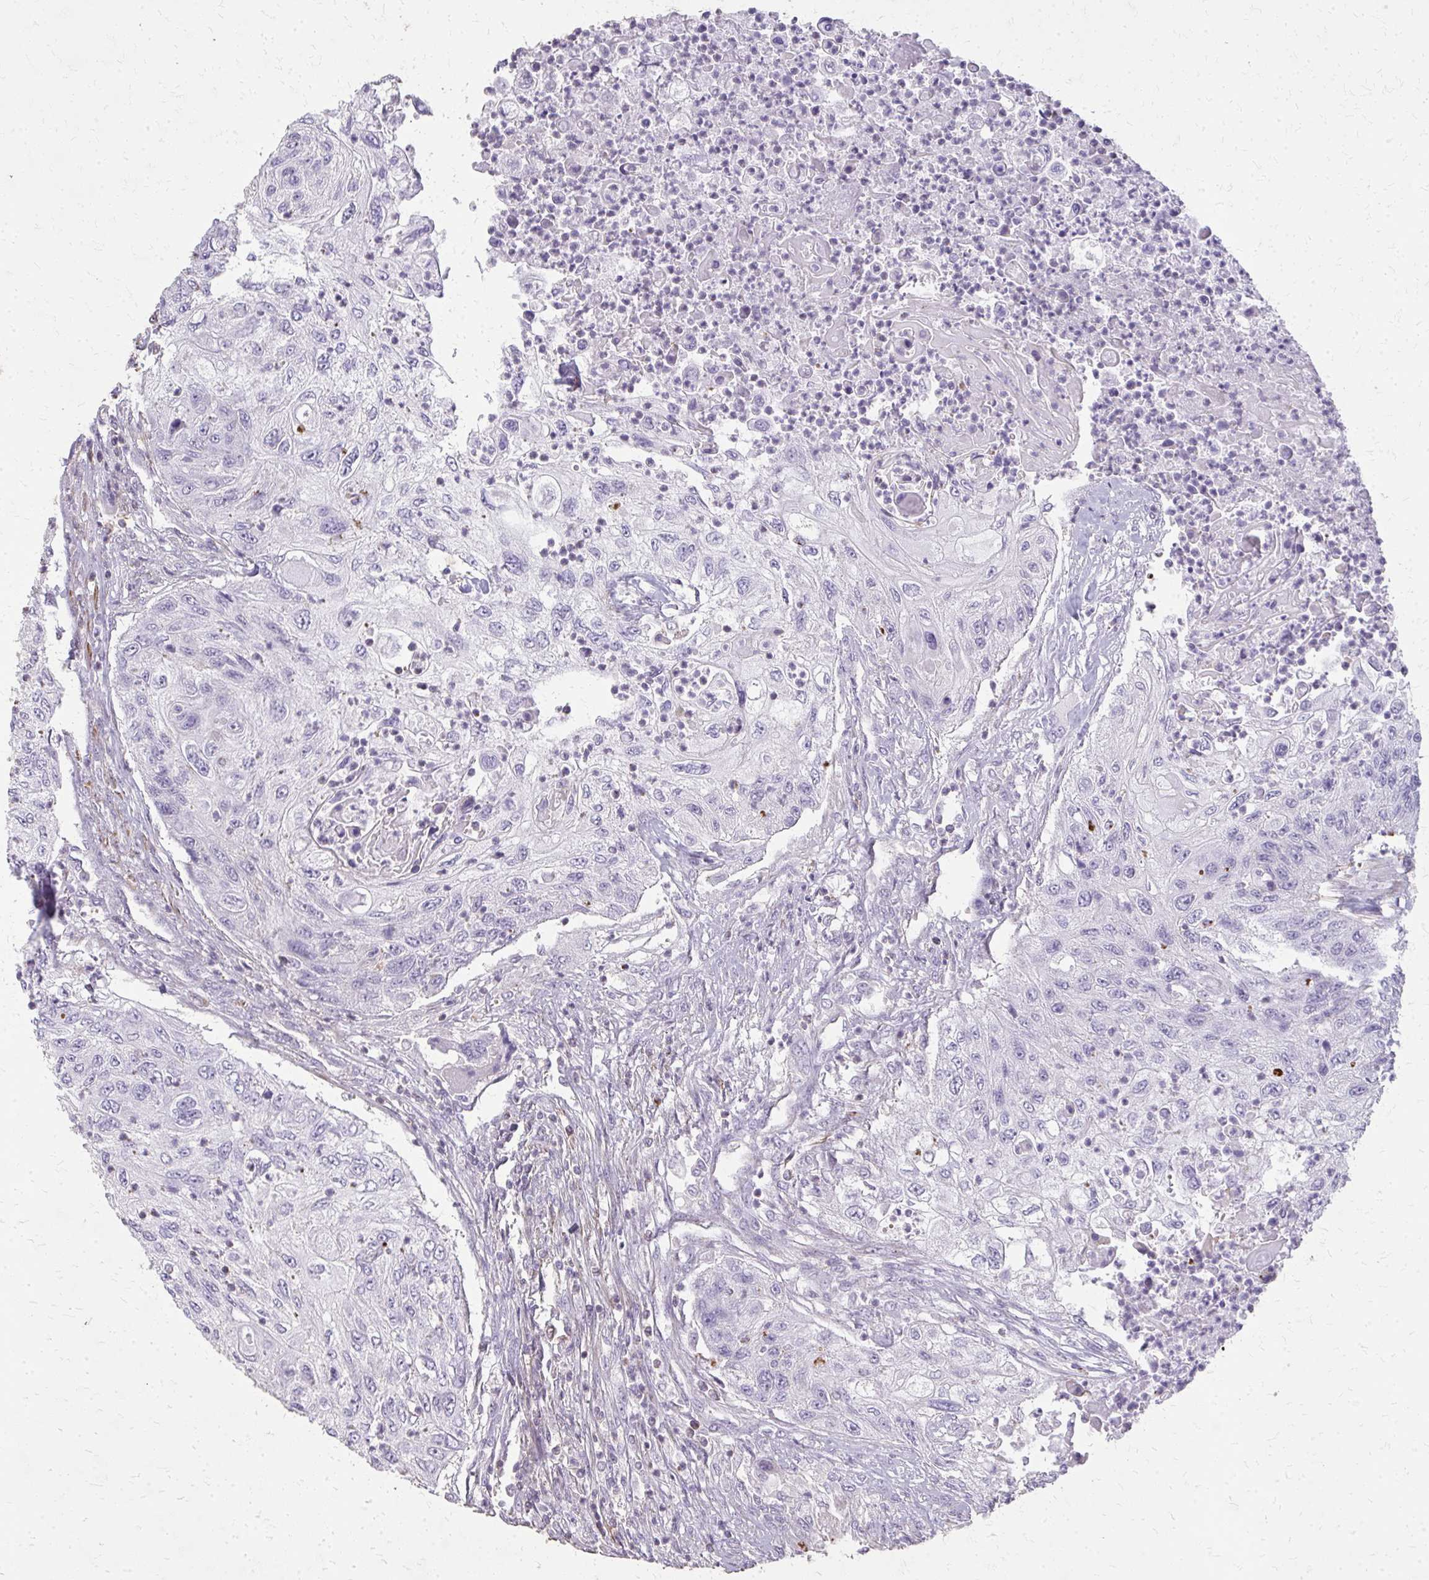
{"staining": {"intensity": "negative", "quantity": "none", "location": "none"}, "tissue": "urothelial cancer", "cell_type": "Tumor cells", "image_type": "cancer", "snomed": [{"axis": "morphology", "description": "Urothelial carcinoma, High grade"}, {"axis": "topography", "description": "Urinary bladder"}], "caption": "Immunohistochemistry (IHC) histopathology image of neoplastic tissue: urothelial cancer stained with DAB reveals no significant protein positivity in tumor cells.", "gene": "TENM4", "patient": {"sex": "female", "age": 60}}